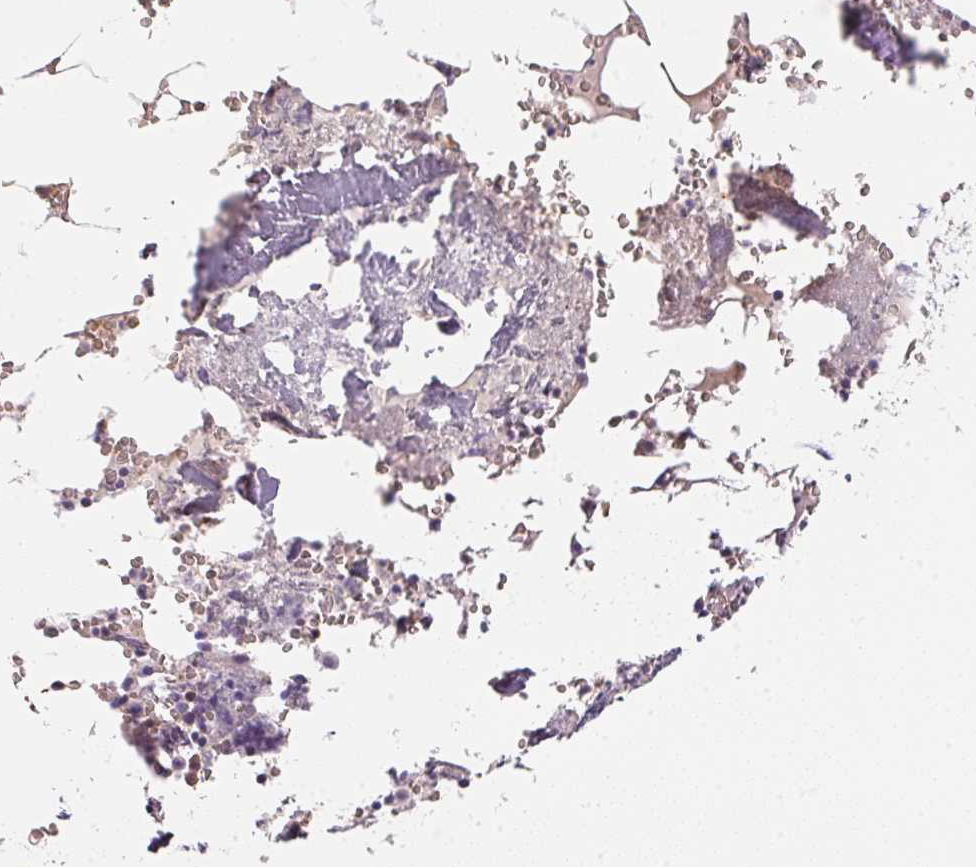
{"staining": {"intensity": "weak", "quantity": "<25%", "location": "cytoplasmic/membranous"}, "tissue": "bone marrow", "cell_type": "Hematopoietic cells", "image_type": "normal", "snomed": [{"axis": "morphology", "description": "Normal tissue, NOS"}, {"axis": "topography", "description": "Bone marrow"}], "caption": "Histopathology image shows no protein positivity in hematopoietic cells of normal bone marrow. The staining was performed using DAB (3,3'-diaminobenzidine) to visualize the protein expression in brown, while the nuclei were stained in blue with hematoxylin (Magnification: 20x).", "gene": "METTL13", "patient": {"sex": "male", "age": 54}}